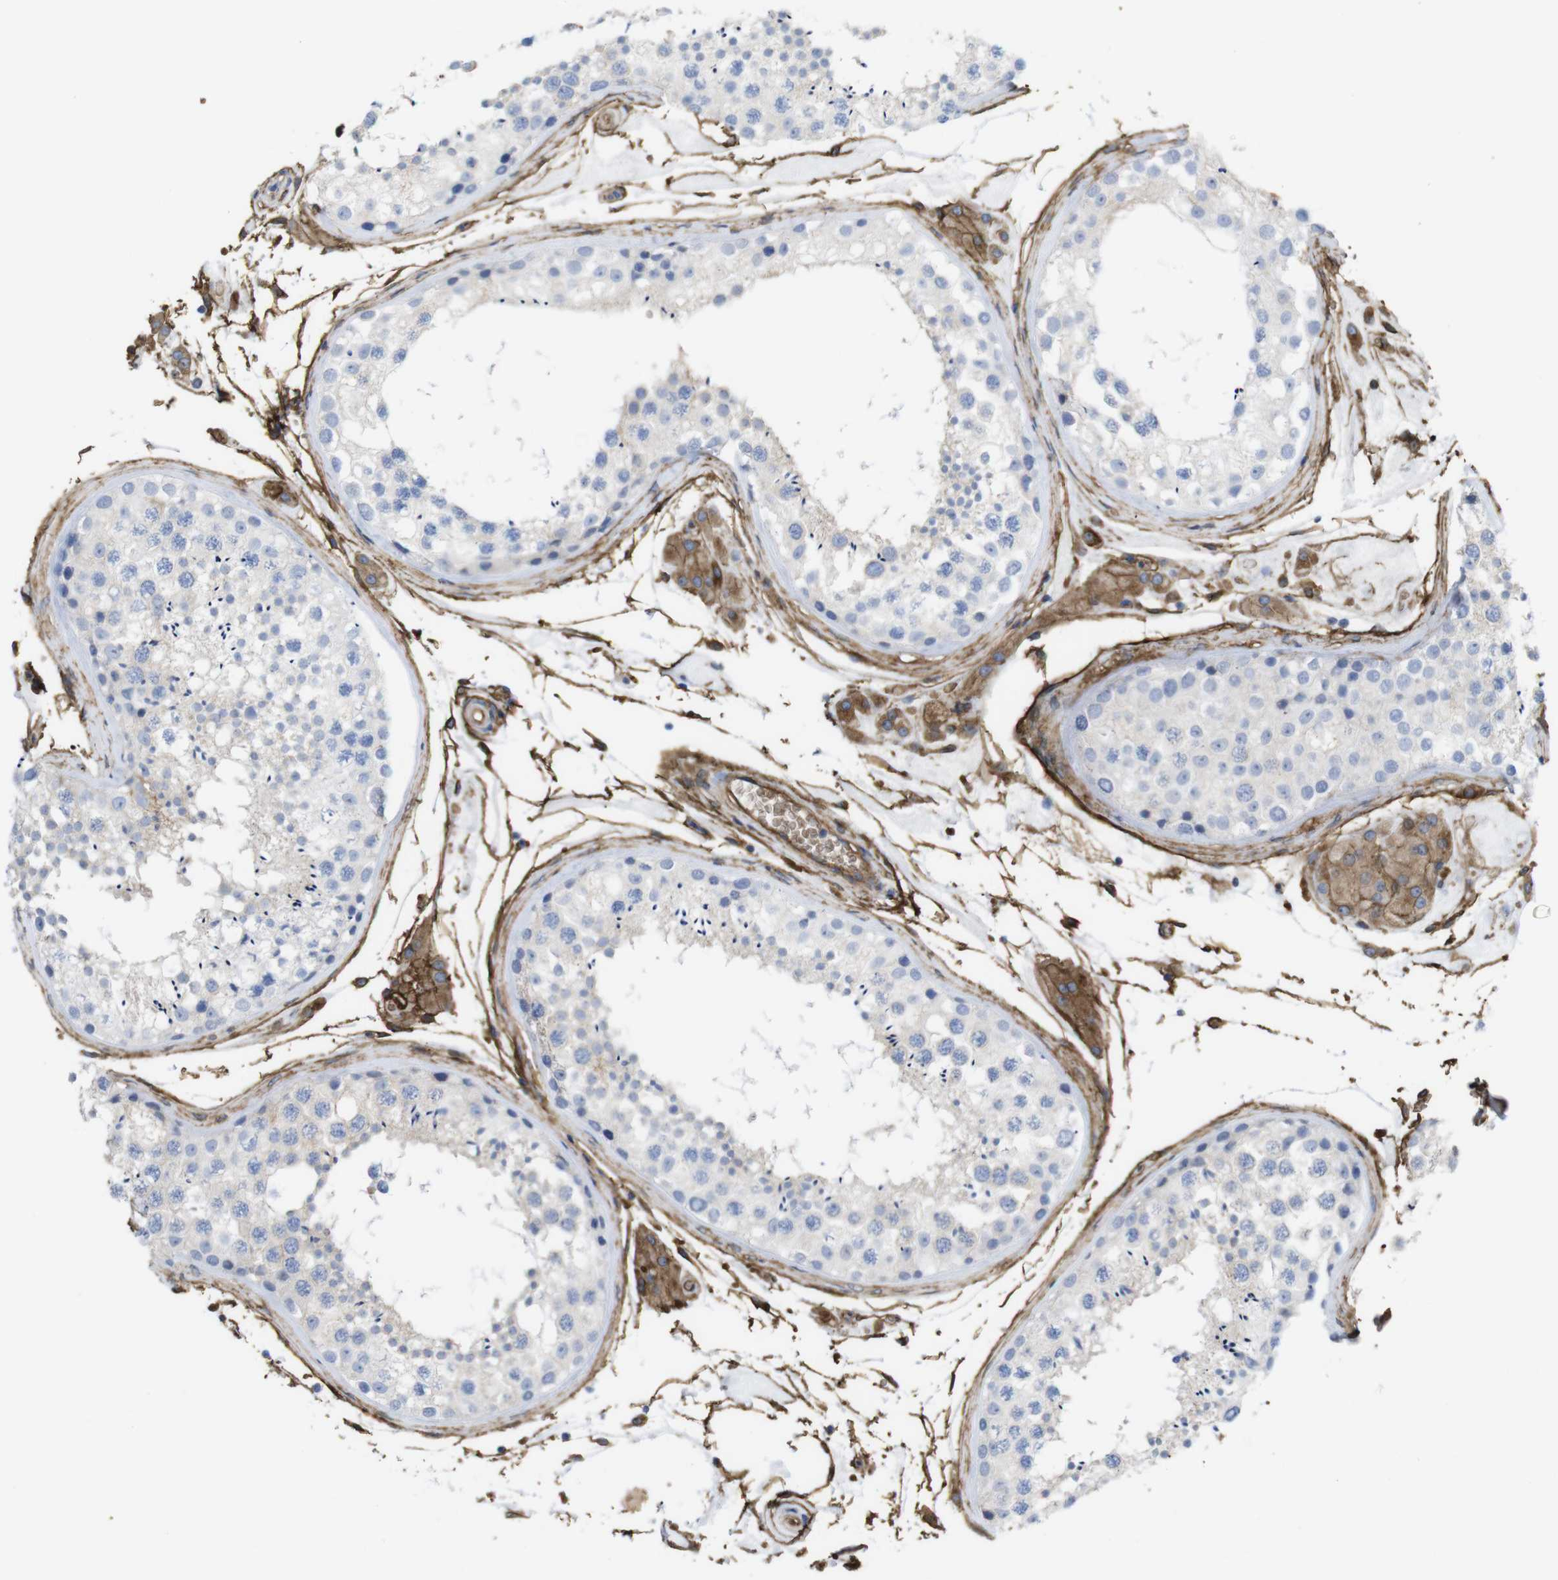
{"staining": {"intensity": "weak", "quantity": "<25%", "location": "cytoplasmic/membranous"}, "tissue": "testis", "cell_type": "Cells in seminiferous ducts", "image_type": "normal", "snomed": [{"axis": "morphology", "description": "Normal tissue, NOS"}, {"axis": "topography", "description": "Testis"}], "caption": "DAB (3,3'-diaminobenzidine) immunohistochemical staining of normal testis exhibits no significant staining in cells in seminiferous ducts.", "gene": "CYBRD1", "patient": {"sex": "male", "age": 46}}